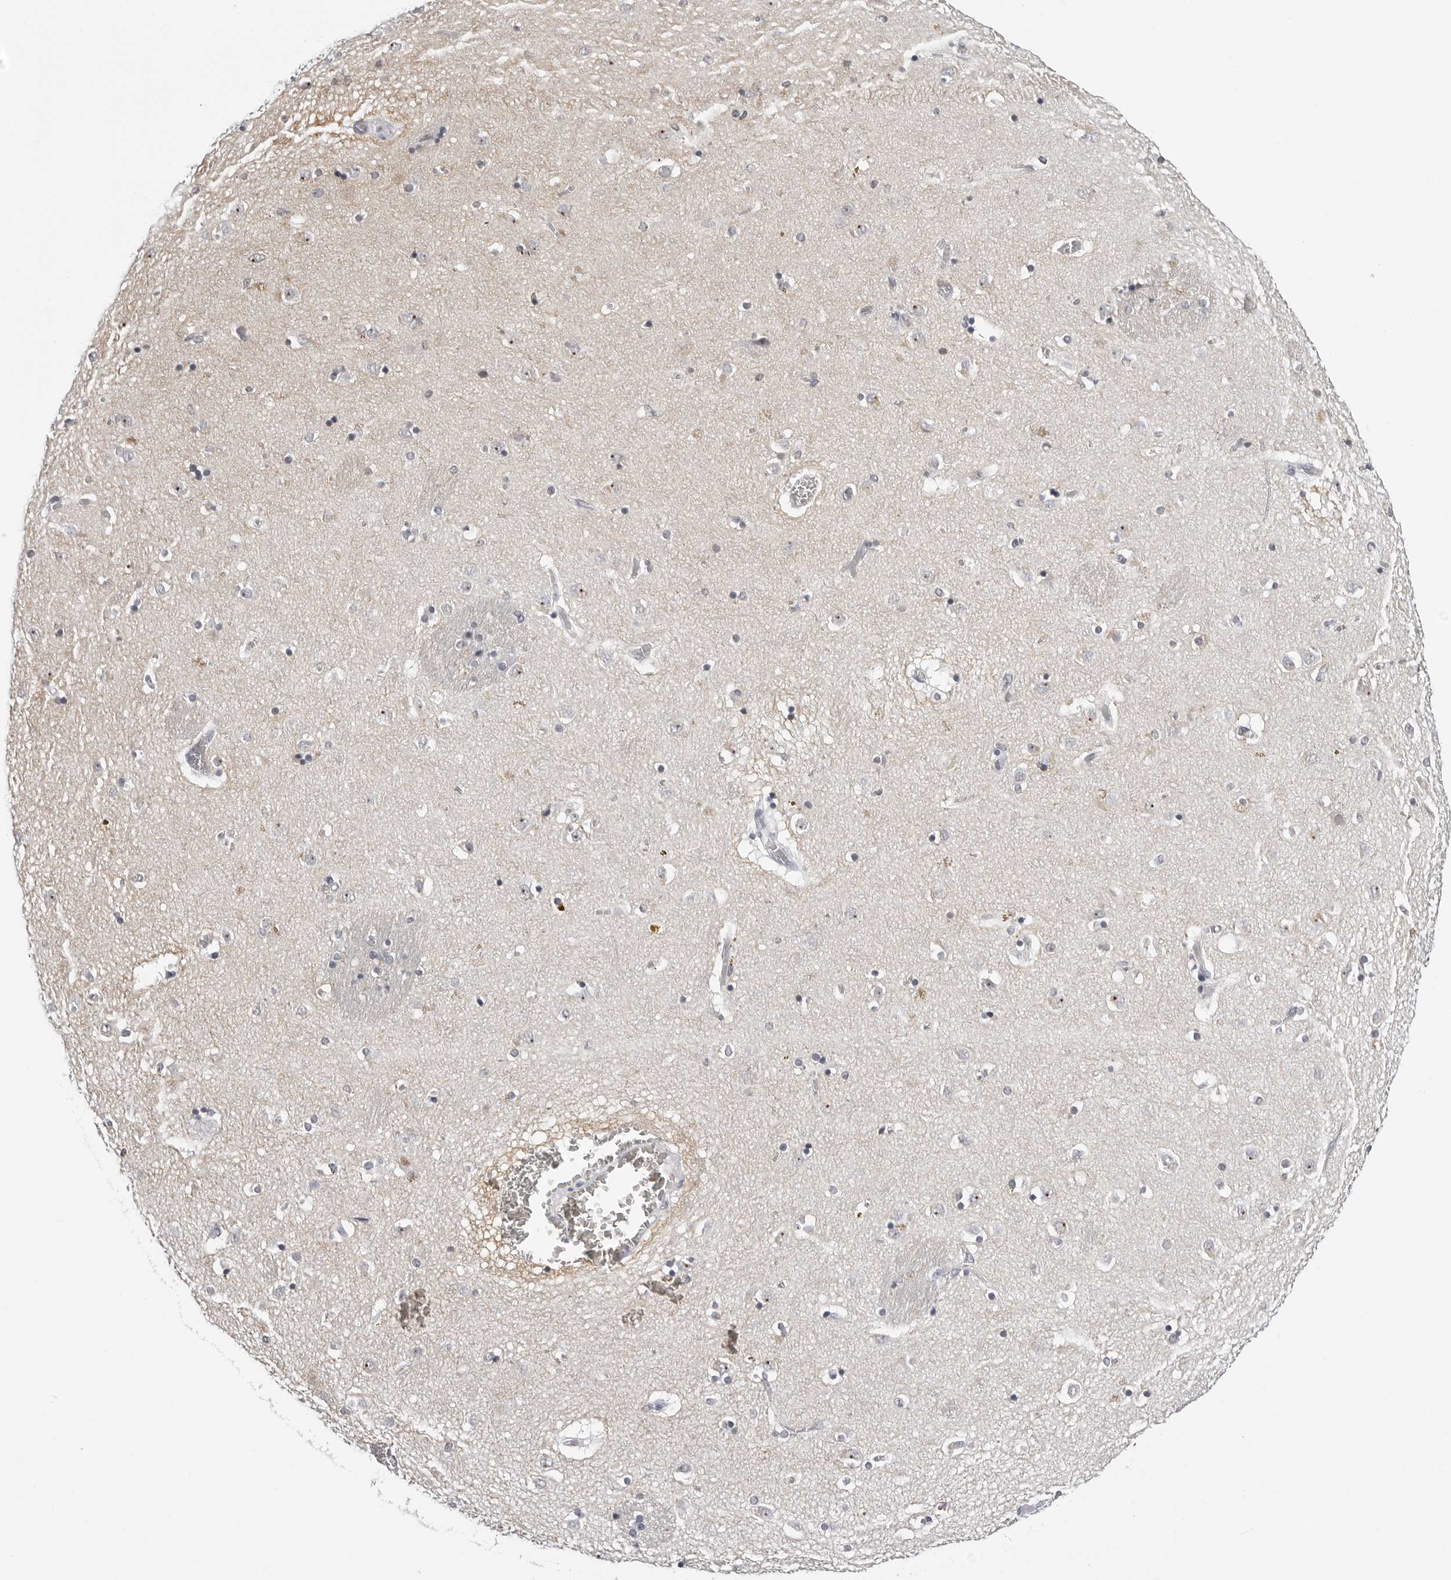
{"staining": {"intensity": "negative", "quantity": "none", "location": "none"}, "tissue": "caudate", "cell_type": "Glial cells", "image_type": "normal", "snomed": [{"axis": "morphology", "description": "Normal tissue, NOS"}, {"axis": "topography", "description": "Lateral ventricle wall"}], "caption": "An immunohistochemistry micrograph of unremarkable caudate is shown. There is no staining in glial cells of caudate. Brightfield microscopy of IHC stained with DAB (brown) and hematoxylin (blue), captured at high magnification.", "gene": "GNL2", "patient": {"sex": "male", "age": 70}}